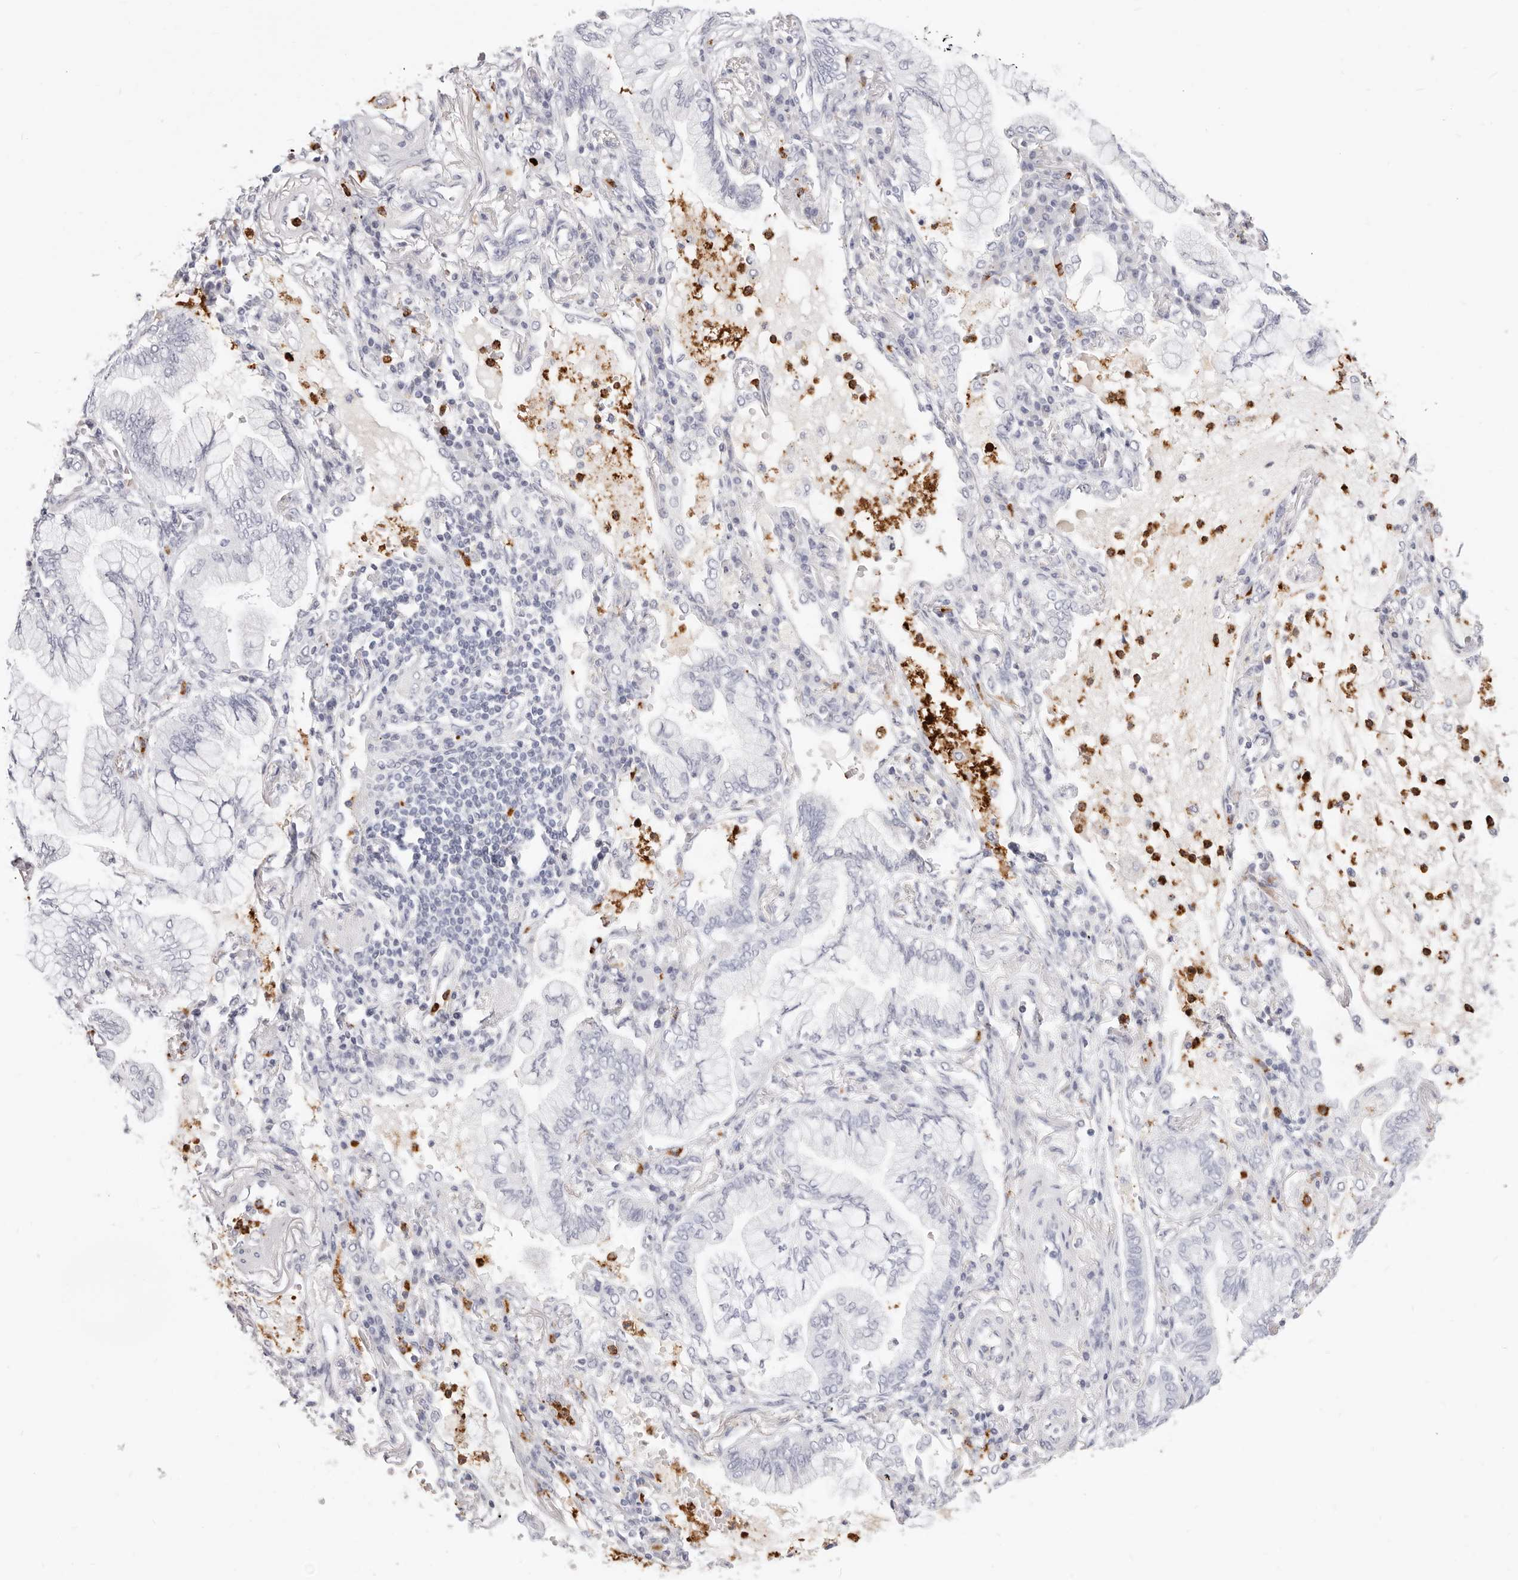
{"staining": {"intensity": "negative", "quantity": "none", "location": "none"}, "tissue": "lung cancer", "cell_type": "Tumor cells", "image_type": "cancer", "snomed": [{"axis": "morphology", "description": "Adenocarcinoma, NOS"}, {"axis": "topography", "description": "Lung"}], "caption": "High magnification brightfield microscopy of lung cancer stained with DAB (3,3'-diaminobenzidine) (brown) and counterstained with hematoxylin (blue): tumor cells show no significant positivity.", "gene": "CAMP", "patient": {"sex": "female", "age": 70}}